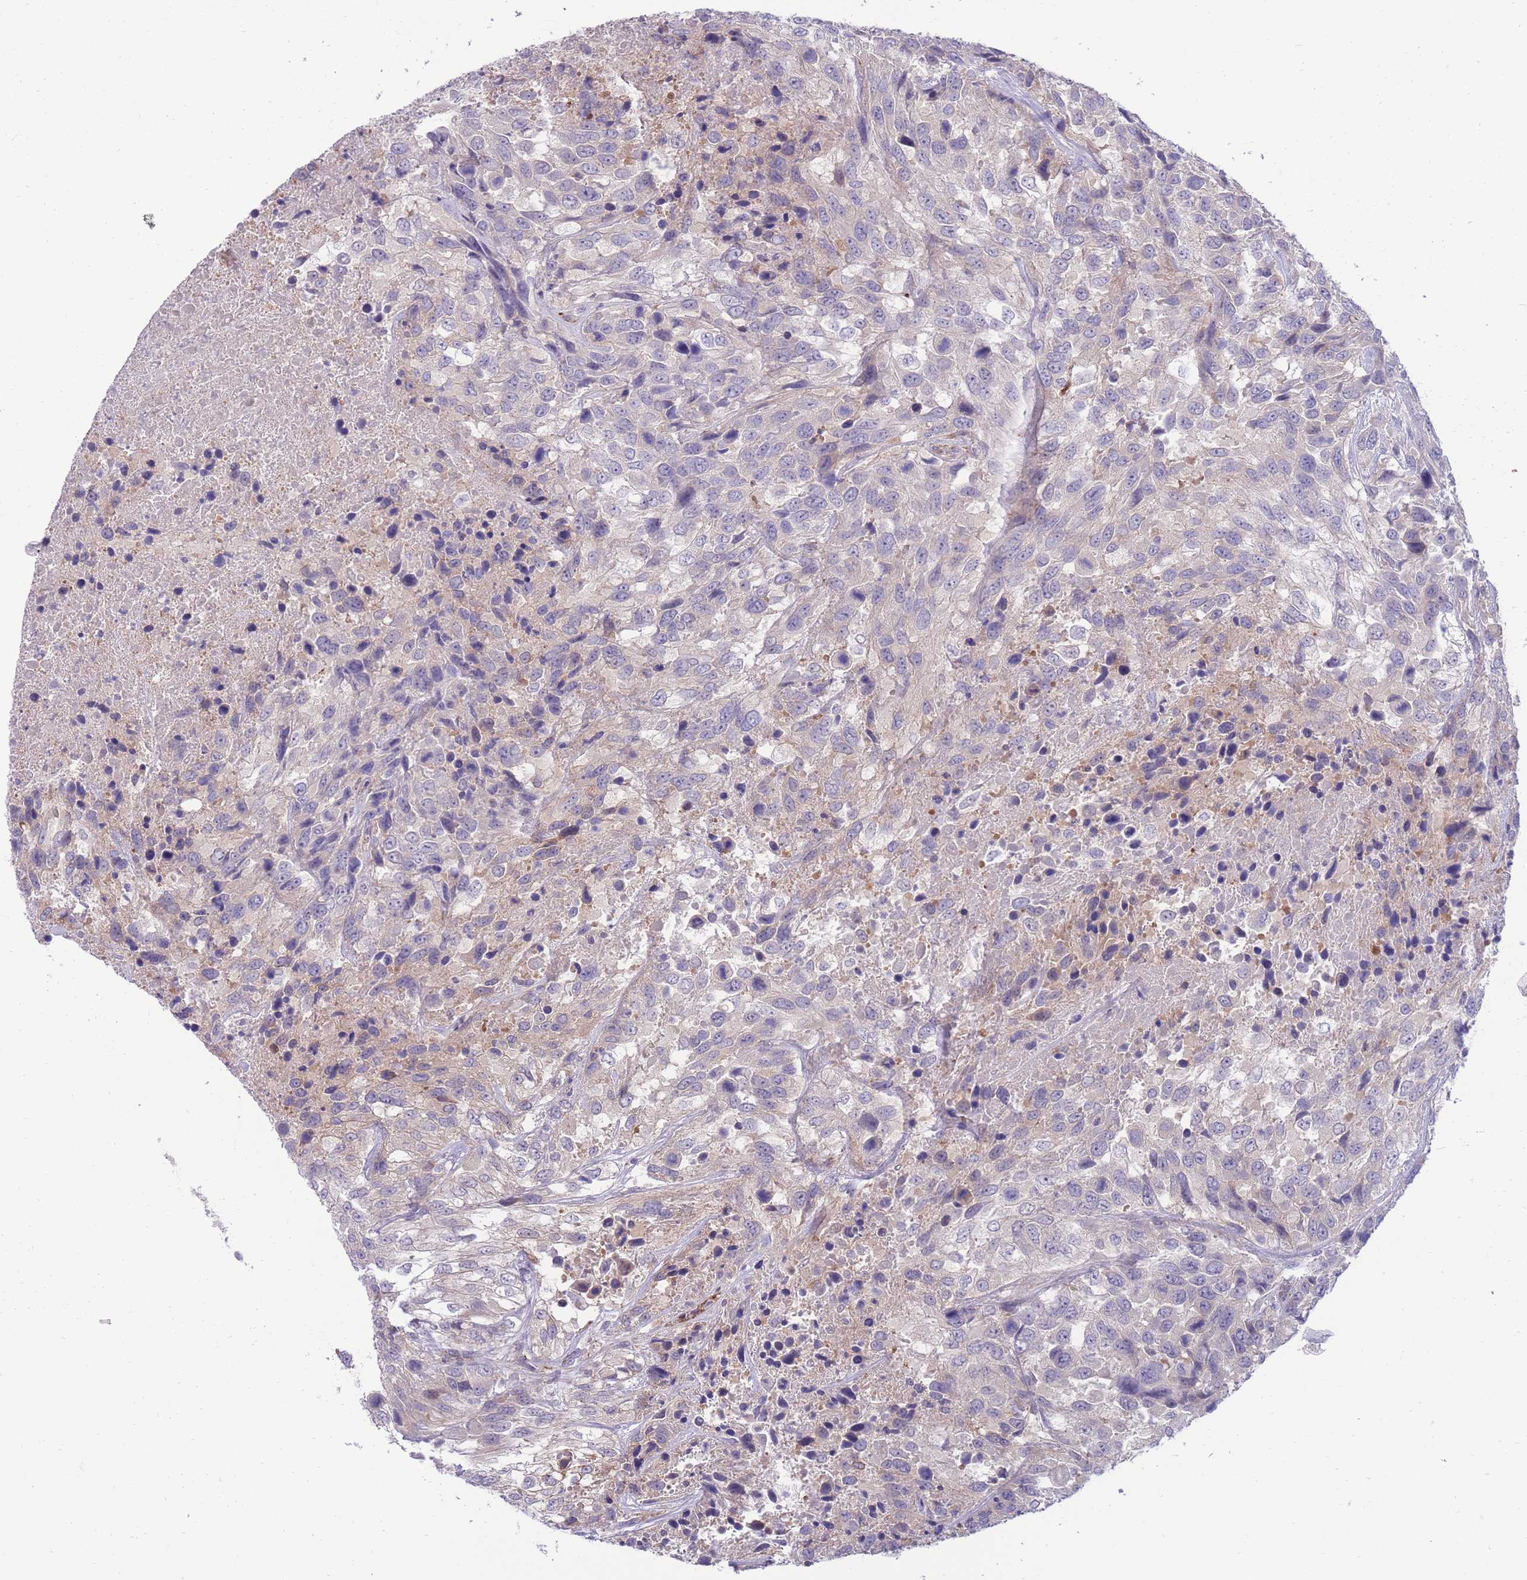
{"staining": {"intensity": "negative", "quantity": "none", "location": "none"}, "tissue": "urothelial cancer", "cell_type": "Tumor cells", "image_type": "cancer", "snomed": [{"axis": "morphology", "description": "Urothelial carcinoma, High grade"}, {"axis": "topography", "description": "Urinary bladder"}], "caption": "Immunohistochemistry micrograph of human urothelial cancer stained for a protein (brown), which displays no staining in tumor cells.", "gene": "RGS11", "patient": {"sex": "female", "age": 70}}